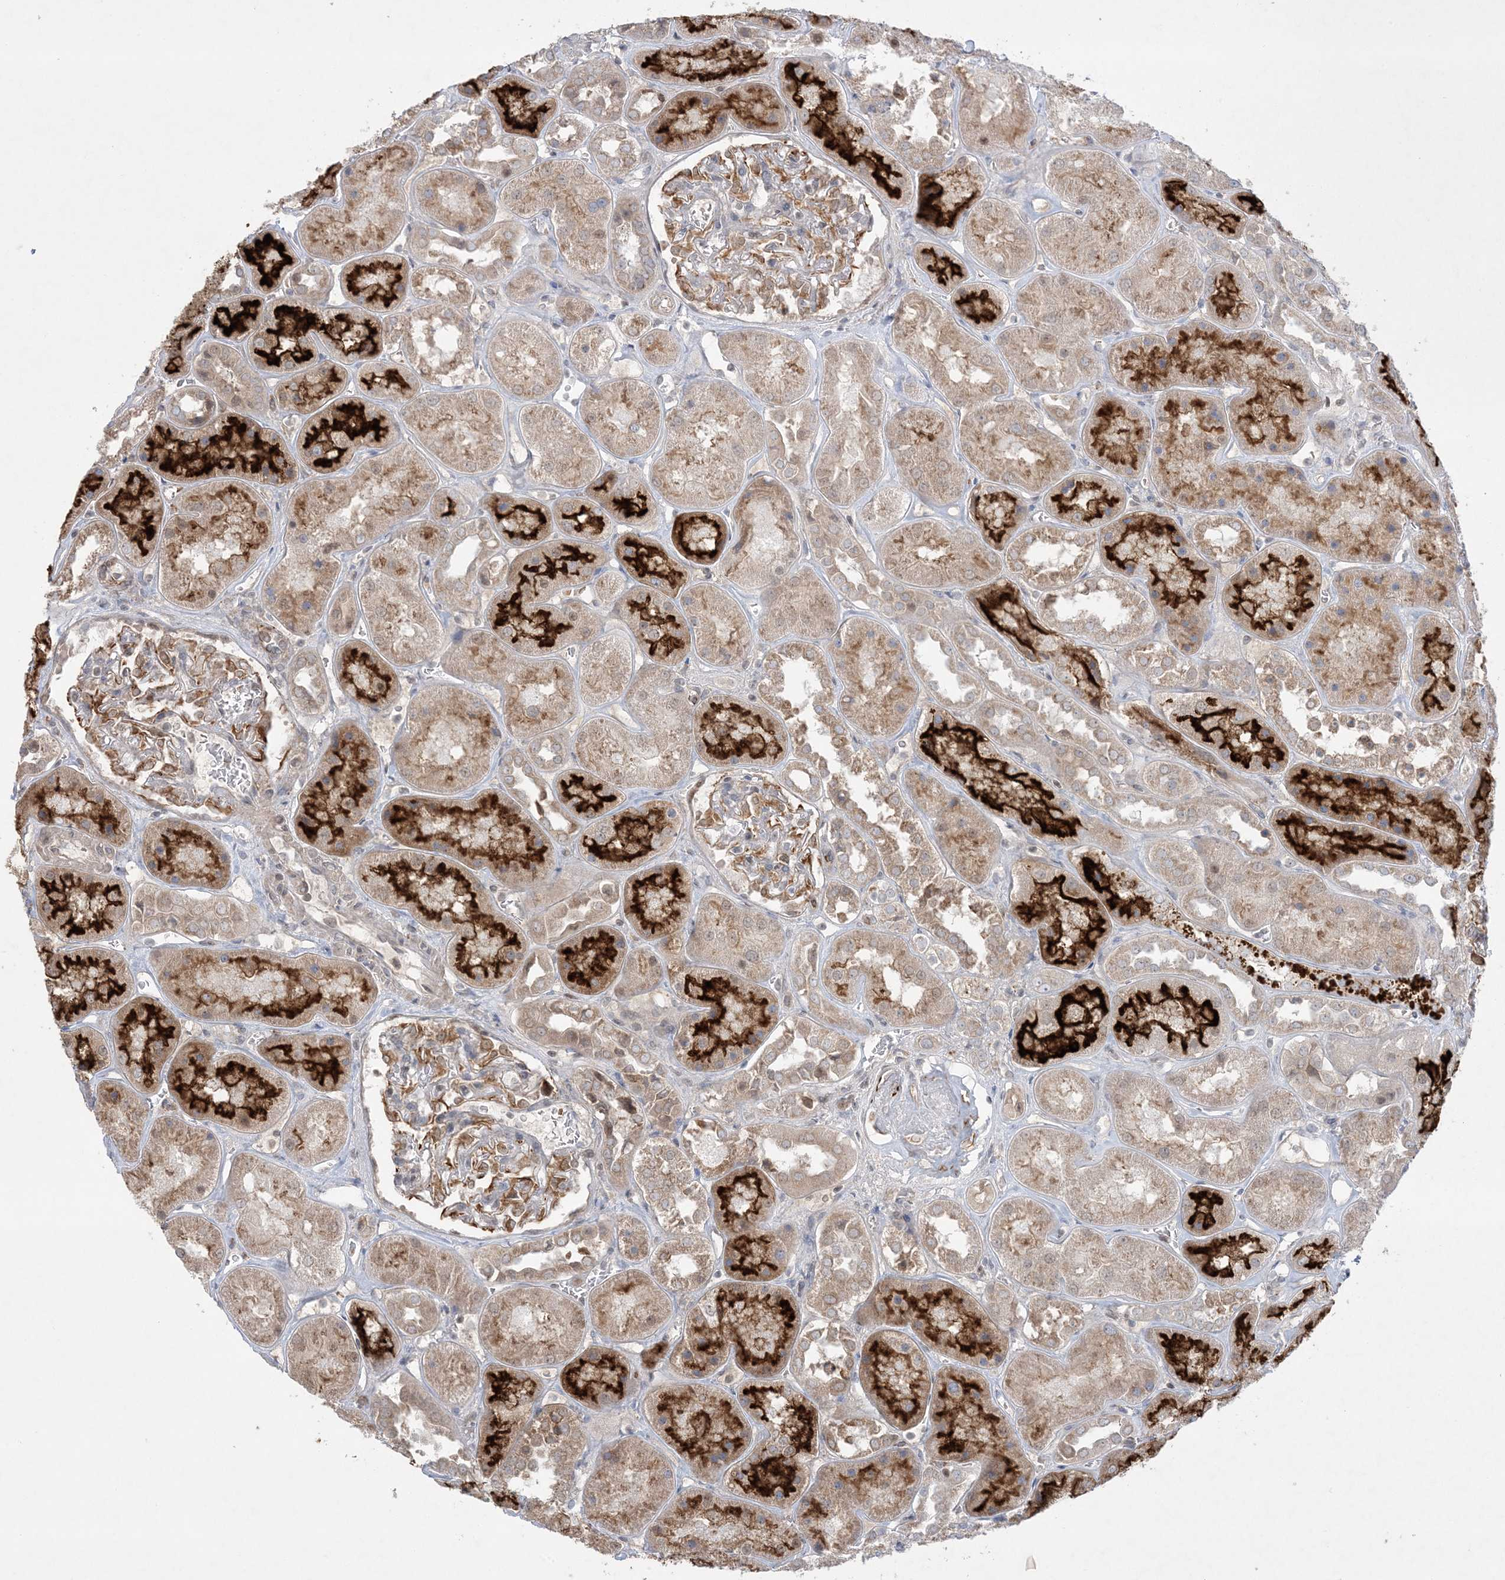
{"staining": {"intensity": "moderate", "quantity": "25%-75%", "location": "cytoplasmic/membranous"}, "tissue": "kidney", "cell_type": "Cells in glomeruli", "image_type": "normal", "snomed": [{"axis": "morphology", "description": "Normal tissue, NOS"}, {"axis": "topography", "description": "Kidney"}], "caption": "The image reveals staining of normal kidney, revealing moderate cytoplasmic/membranous protein staining (brown color) within cells in glomeruli. (DAB (3,3'-diaminobenzidine) = brown stain, brightfield microscopy at high magnification).", "gene": "MMGT1", "patient": {"sex": "male", "age": 70}}